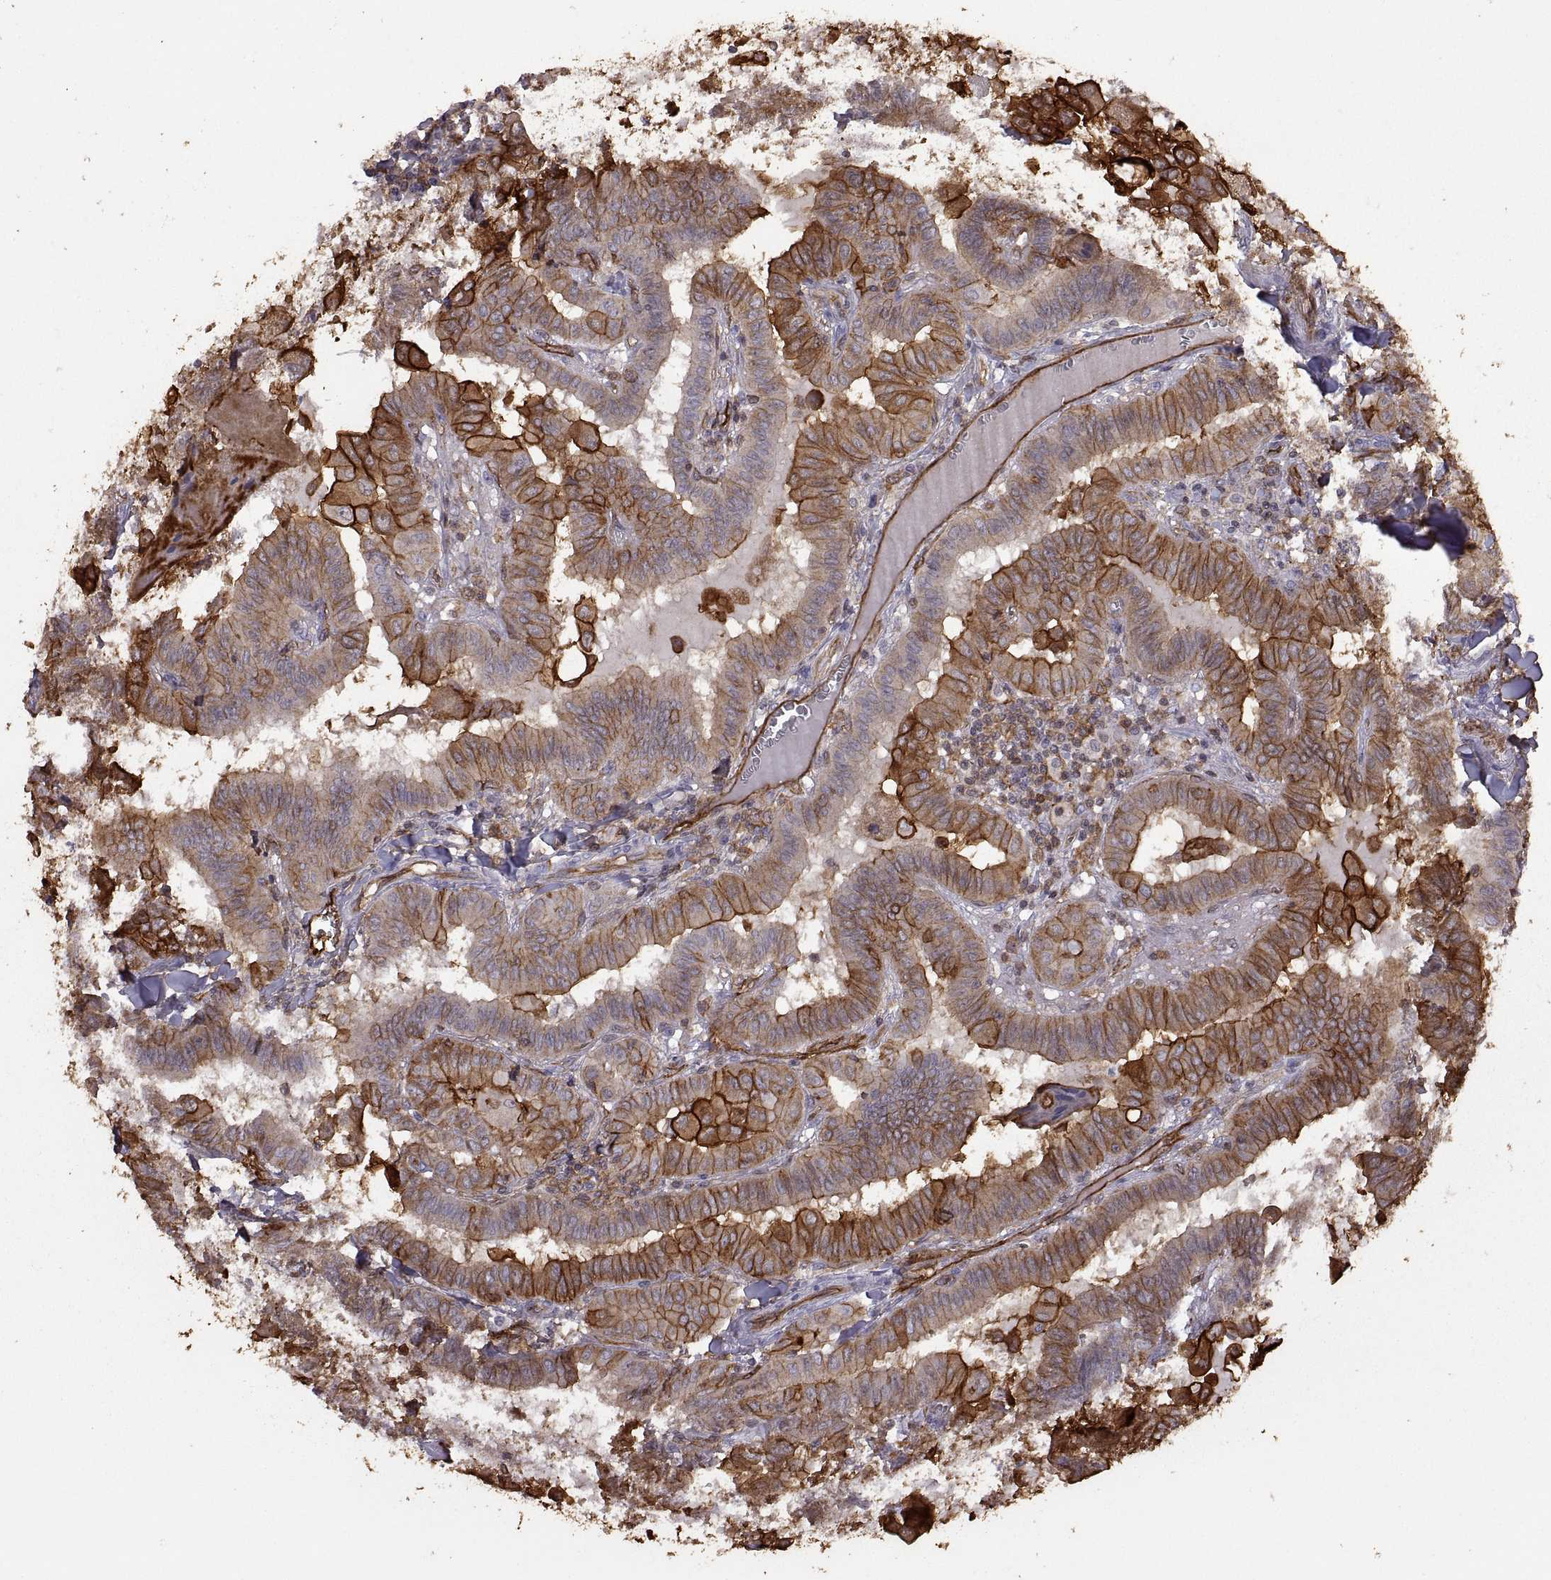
{"staining": {"intensity": "strong", "quantity": "25%-75%", "location": "cytoplasmic/membranous"}, "tissue": "thyroid cancer", "cell_type": "Tumor cells", "image_type": "cancer", "snomed": [{"axis": "morphology", "description": "Papillary adenocarcinoma, NOS"}, {"axis": "topography", "description": "Thyroid gland"}], "caption": "High-magnification brightfield microscopy of thyroid cancer stained with DAB (3,3'-diaminobenzidine) (brown) and counterstained with hematoxylin (blue). tumor cells exhibit strong cytoplasmic/membranous expression is present in approximately25%-75% of cells.", "gene": "S100A10", "patient": {"sex": "female", "age": 37}}